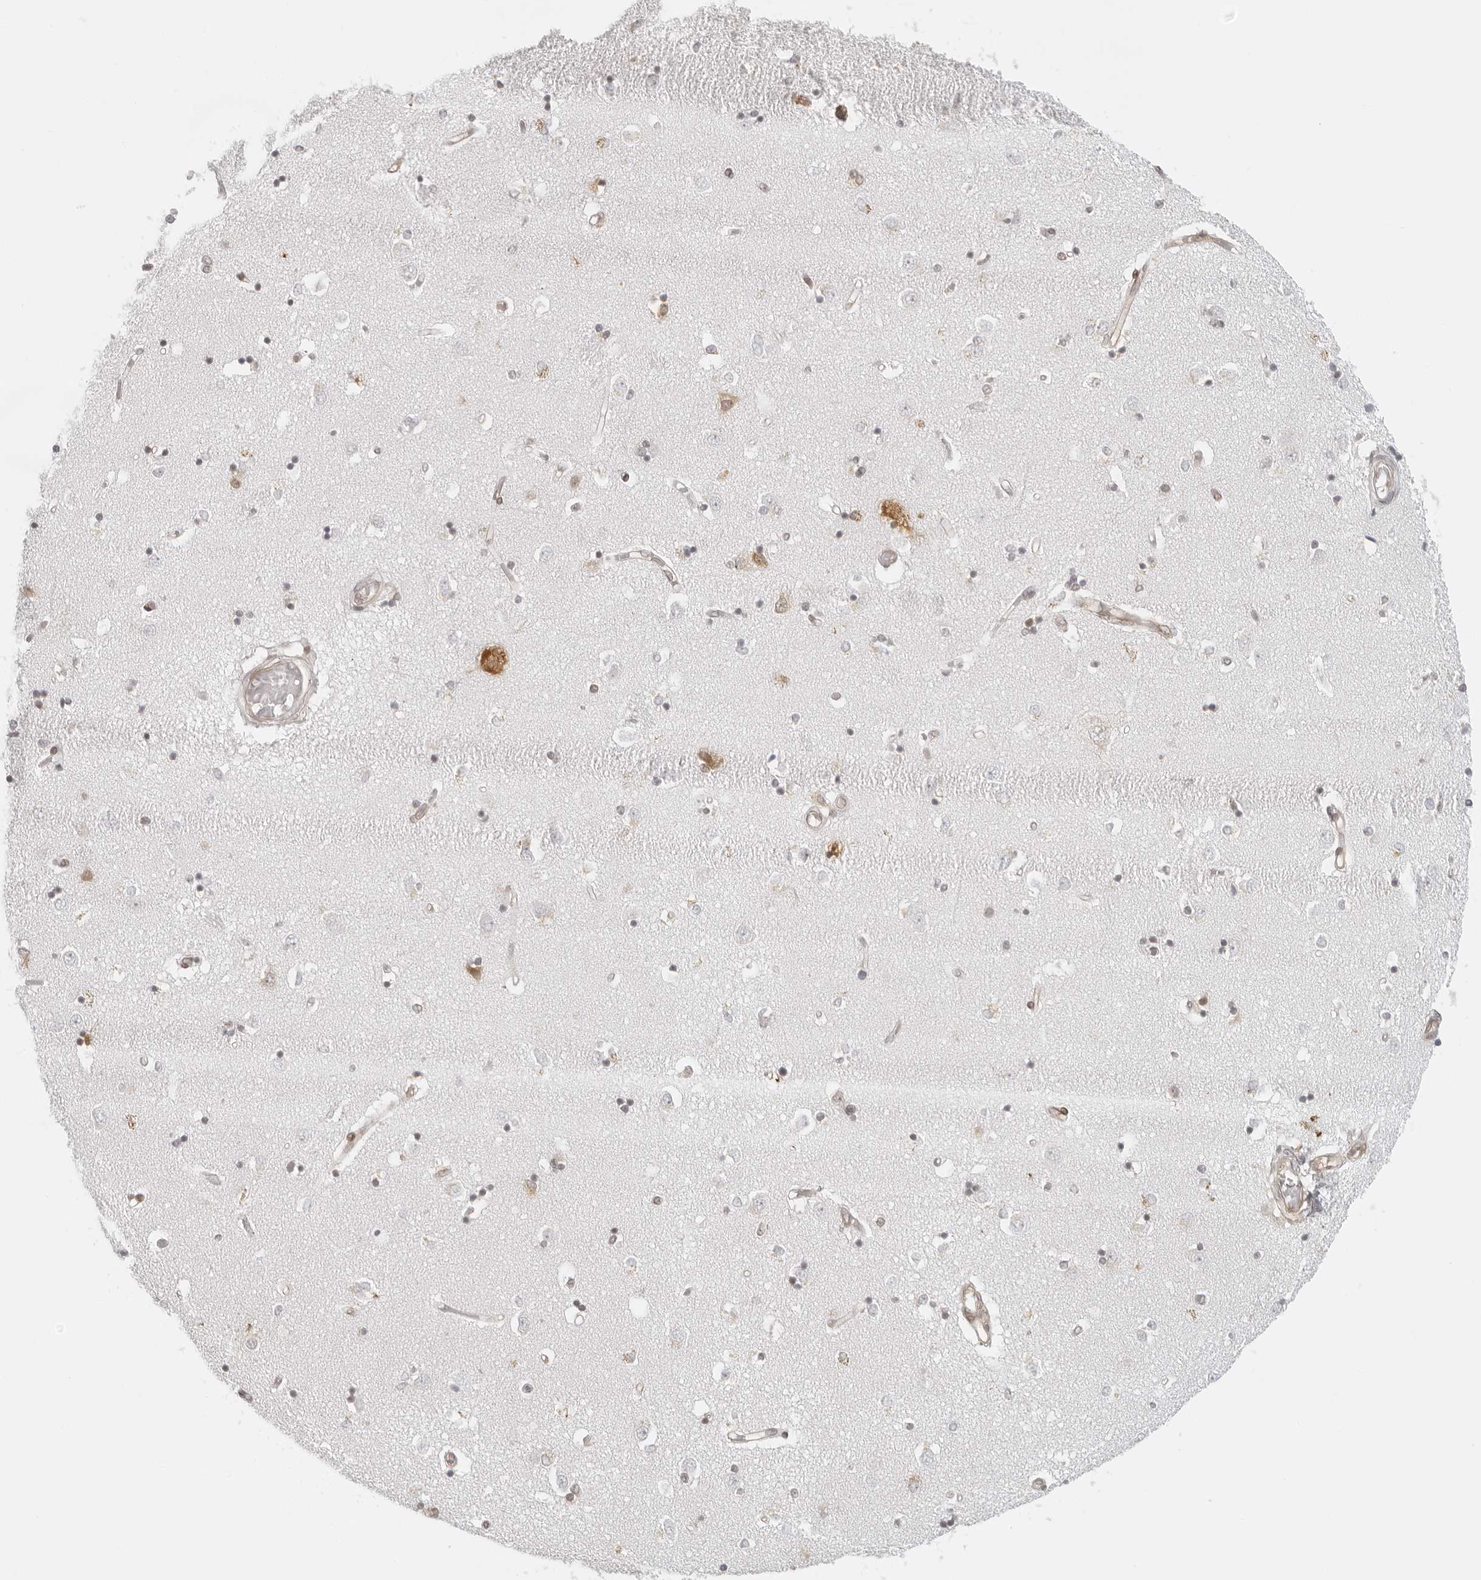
{"staining": {"intensity": "moderate", "quantity": "<25%", "location": "nuclear"}, "tissue": "caudate", "cell_type": "Glial cells", "image_type": "normal", "snomed": [{"axis": "morphology", "description": "Normal tissue, NOS"}, {"axis": "topography", "description": "Lateral ventricle wall"}], "caption": "The photomicrograph displays a brown stain indicating the presence of a protein in the nuclear of glial cells in caudate. The staining is performed using DAB (3,3'-diaminobenzidine) brown chromogen to label protein expression. The nuclei are counter-stained blue using hematoxylin.", "gene": "EIF4G1", "patient": {"sex": "male", "age": 45}}